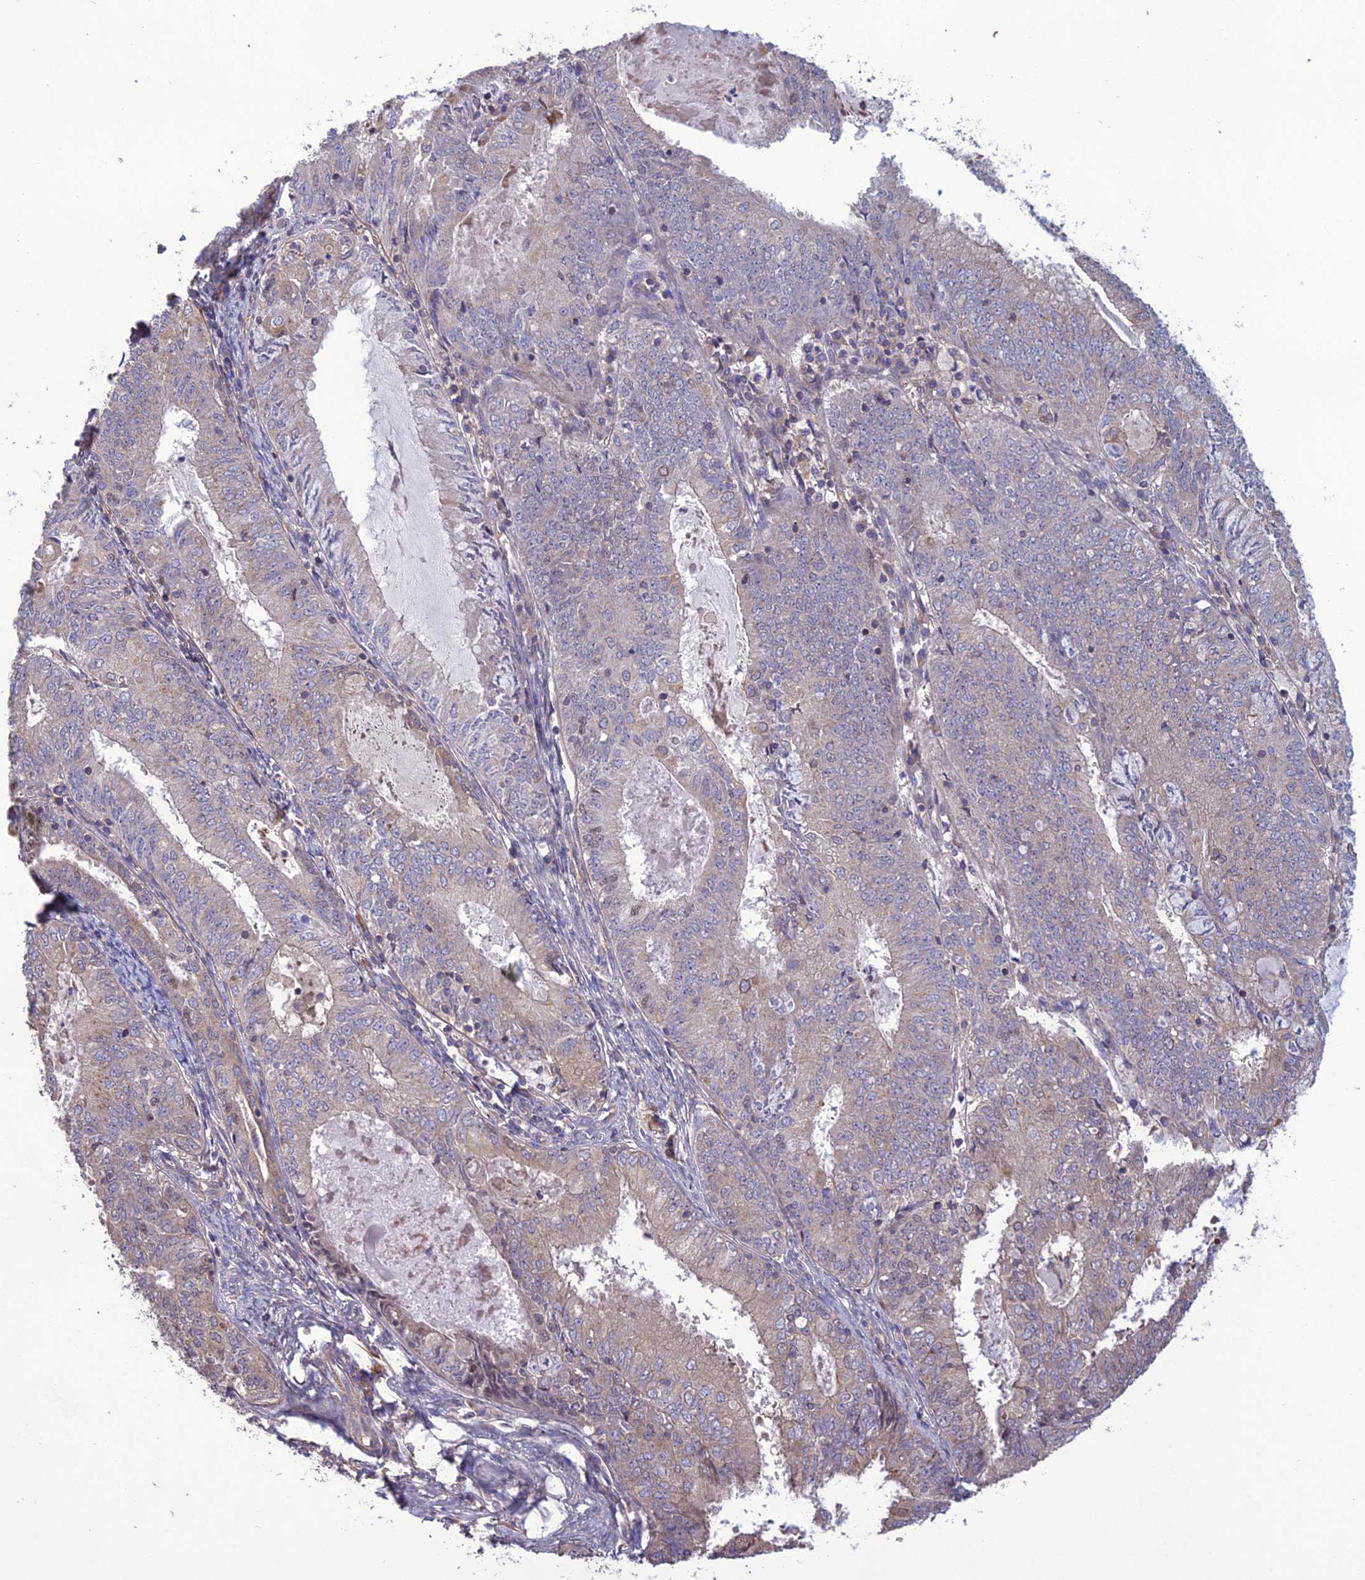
{"staining": {"intensity": "negative", "quantity": "none", "location": "none"}, "tissue": "endometrial cancer", "cell_type": "Tumor cells", "image_type": "cancer", "snomed": [{"axis": "morphology", "description": "Adenocarcinoma, NOS"}, {"axis": "topography", "description": "Endometrium"}], "caption": "A photomicrograph of human adenocarcinoma (endometrial) is negative for staining in tumor cells.", "gene": "GALR2", "patient": {"sex": "female", "age": 57}}